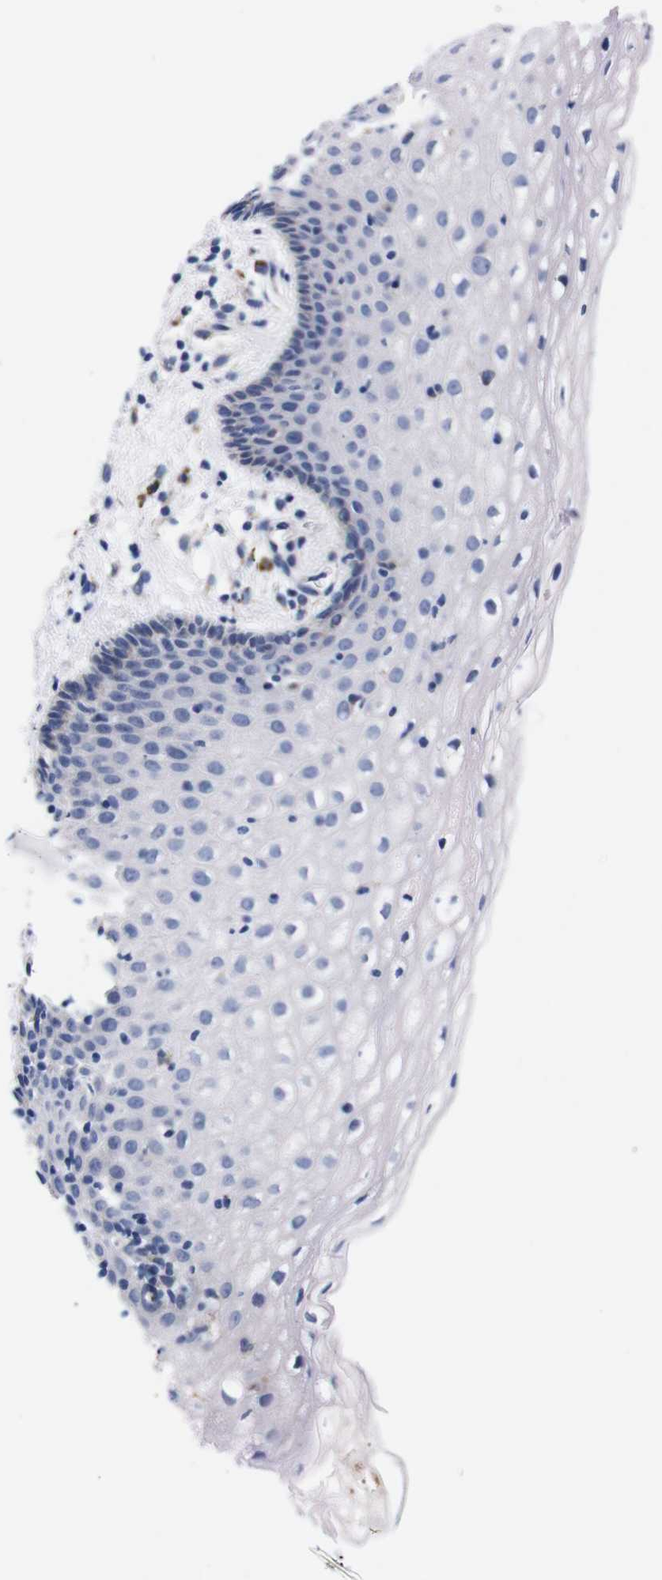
{"staining": {"intensity": "negative", "quantity": "none", "location": "none"}, "tissue": "vagina", "cell_type": "Squamous epithelial cells", "image_type": "normal", "snomed": [{"axis": "morphology", "description": "Normal tissue, NOS"}, {"axis": "topography", "description": "Vagina"}], "caption": "Immunohistochemical staining of benign human vagina shows no significant positivity in squamous epithelial cells.", "gene": "NEBL", "patient": {"sex": "female", "age": 44}}